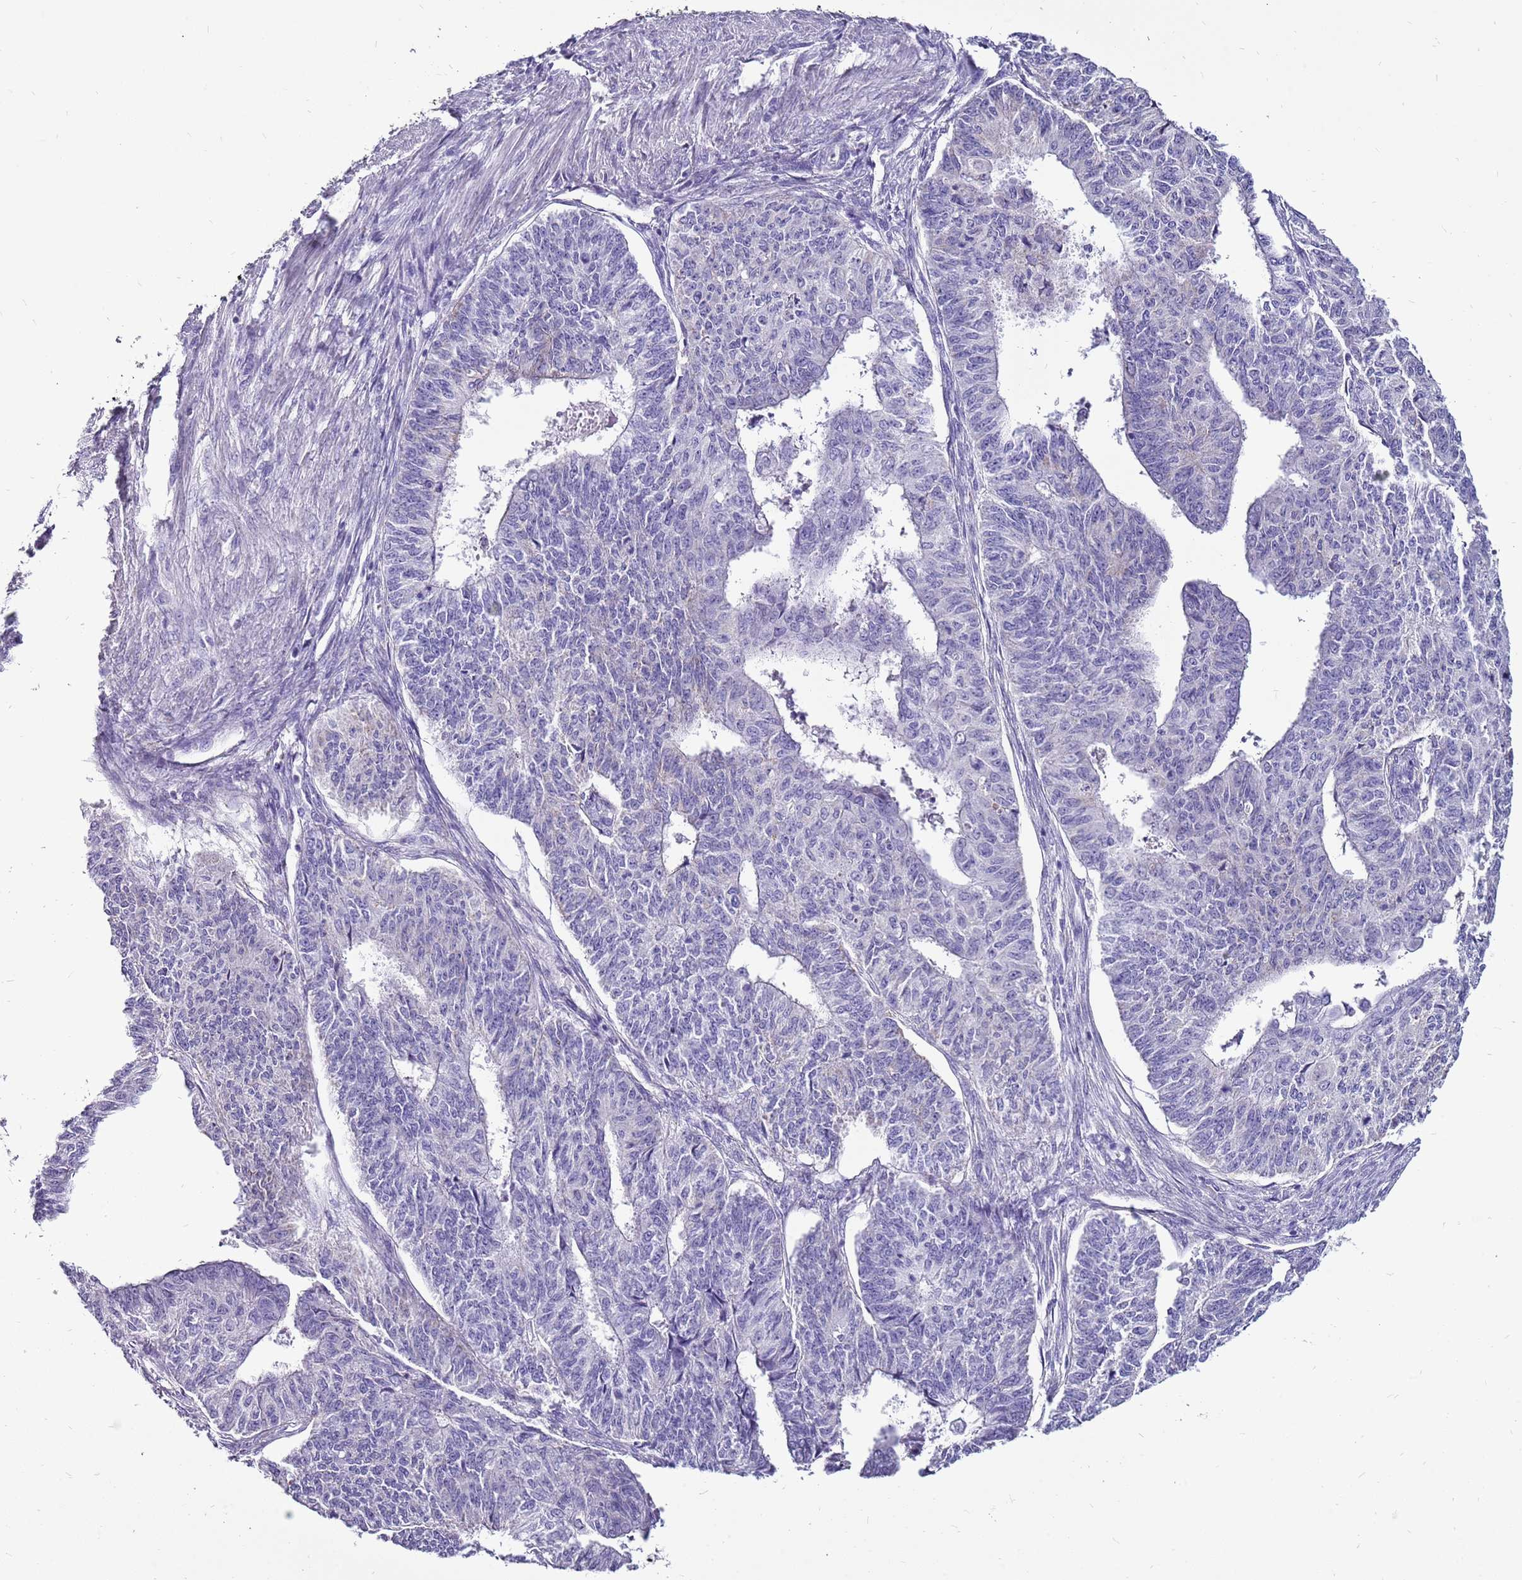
{"staining": {"intensity": "negative", "quantity": "none", "location": "none"}, "tissue": "endometrial cancer", "cell_type": "Tumor cells", "image_type": "cancer", "snomed": [{"axis": "morphology", "description": "Adenocarcinoma, NOS"}, {"axis": "topography", "description": "Endometrium"}], "caption": "Tumor cells show no significant staining in endometrial cancer.", "gene": "ACSS3", "patient": {"sex": "female", "age": 32}}